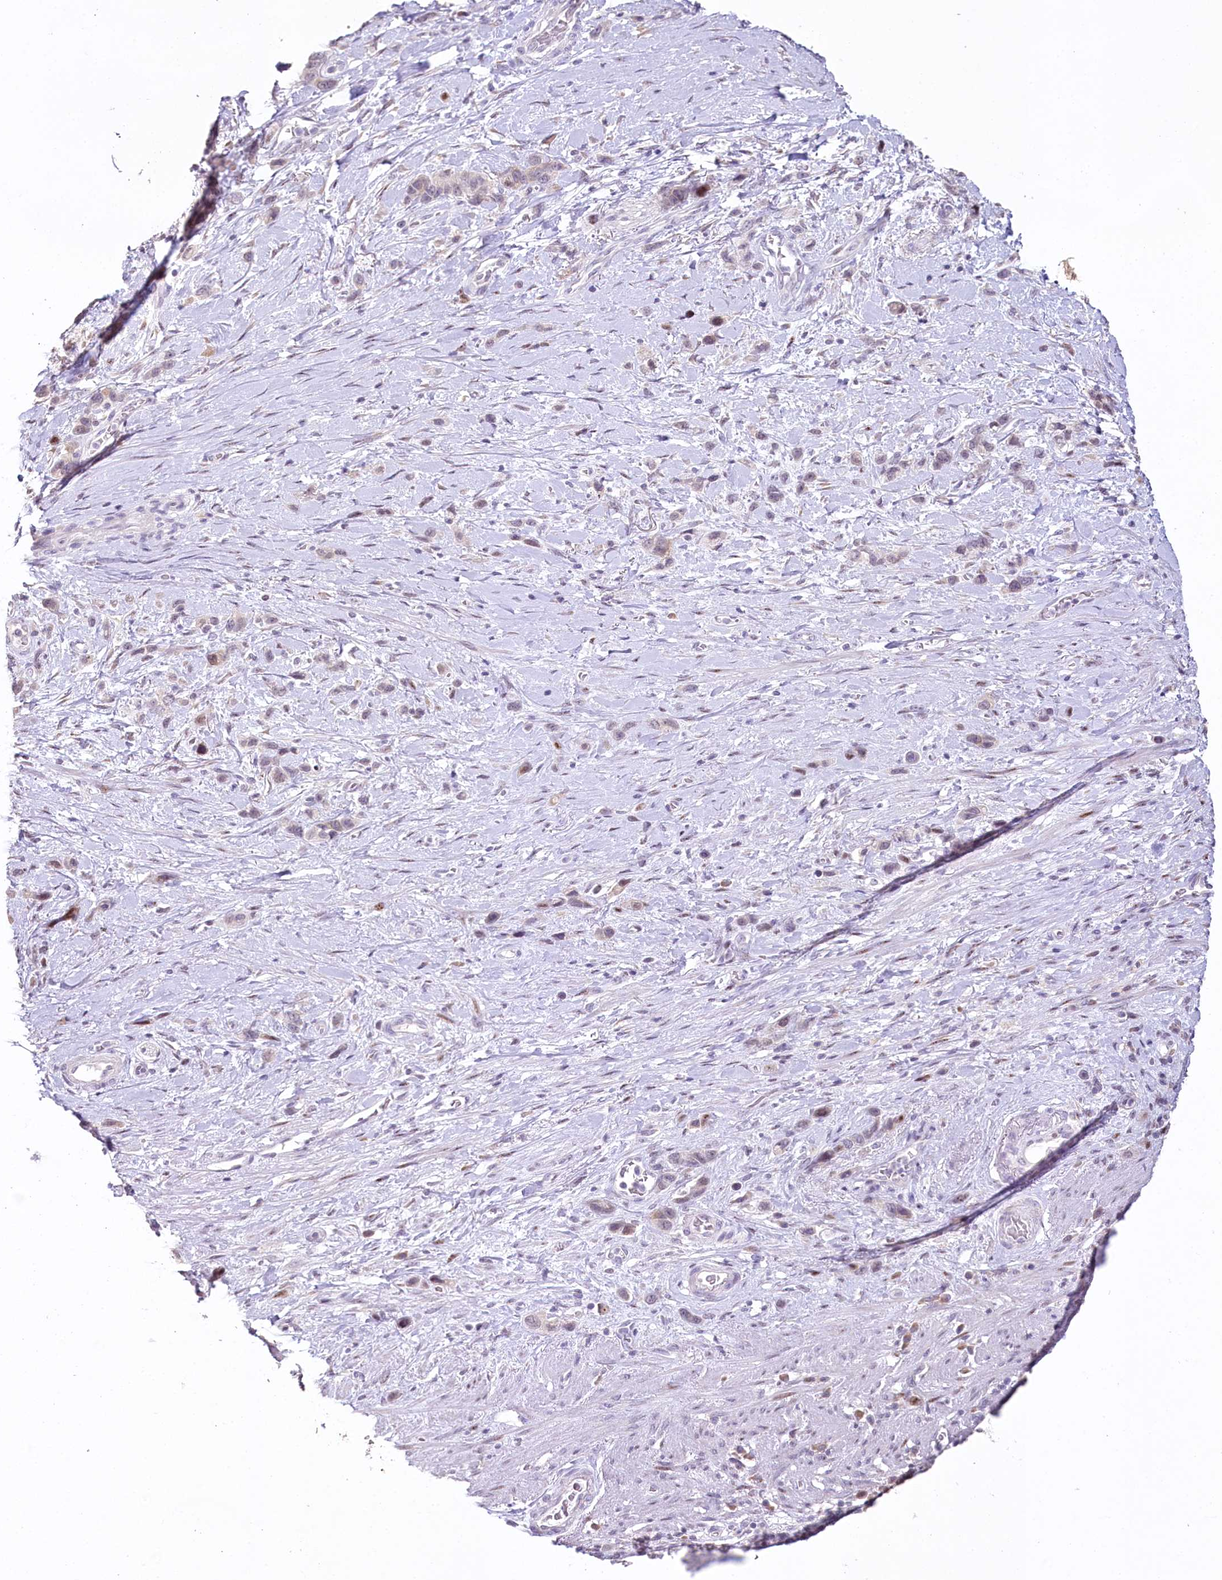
{"staining": {"intensity": "moderate", "quantity": "<25%", "location": "nuclear"}, "tissue": "stomach cancer", "cell_type": "Tumor cells", "image_type": "cancer", "snomed": [{"axis": "morphology", "description": "Adenocarcinoma, NOS"}, {"axis": "morphology", "description": "Adenocarcinoma, High grade"}, {"axis": "topography", "description": "Stomach, upper"}, {"axis": "topography", "description": "Stomach, lower"}], "caption": "Tumor cells demonstrate low levels of moderate nuclear expression in about <25% of cells in human high-grade adenocarcinoma (stomach). (brown staining indicates protein expression, while blue staining denotes nuclei).", "gene": "HPD", "patient": {"sex": "female", "age": 65}}